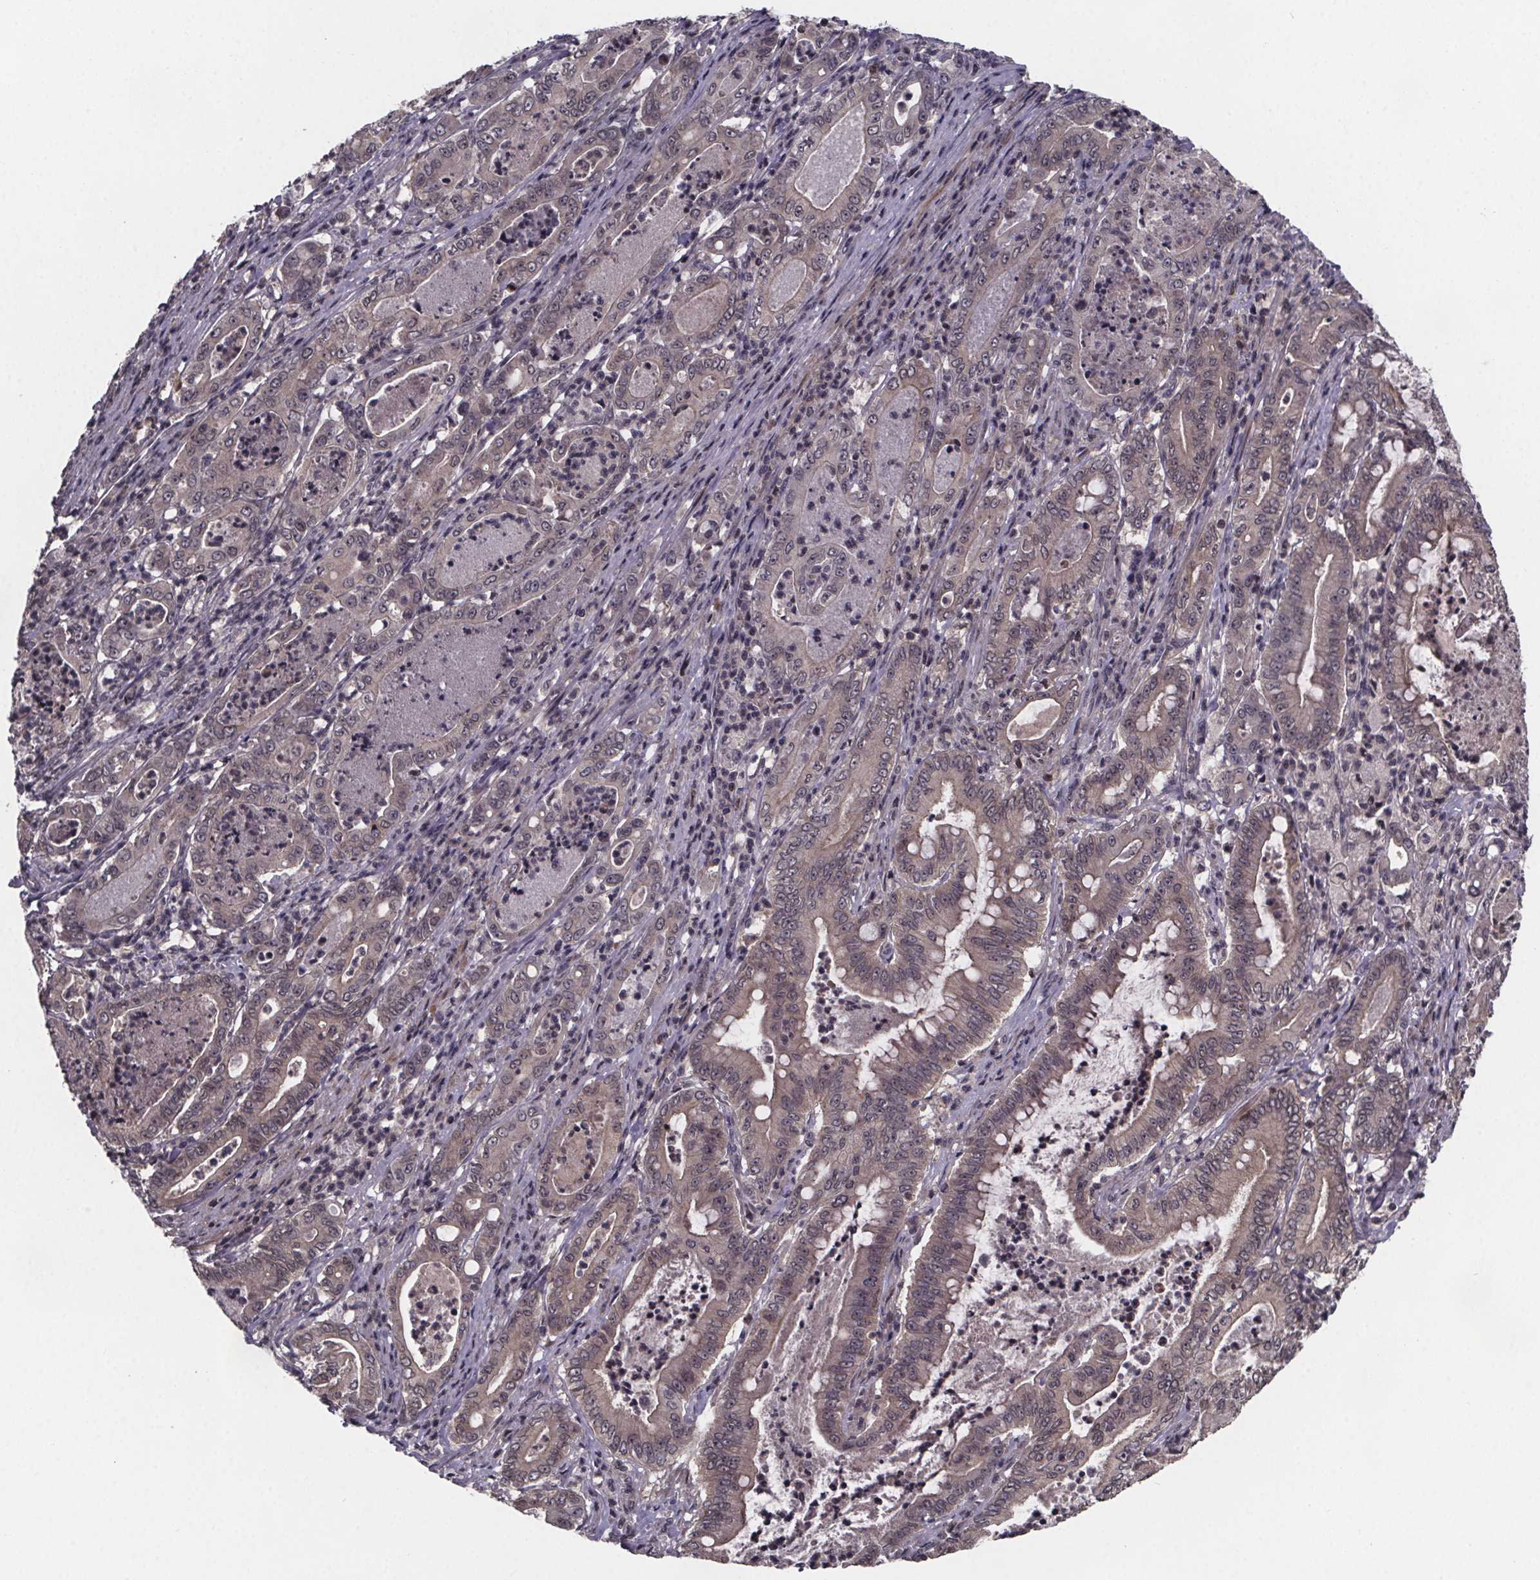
{"staining": {"intensity": "weak", "quantity": "25%-75%", "location": "cytoplasmic/membranous,nuclear"}, "tissue": "pancreatic cancer", "cell_type": "Tumor cells", "image_type": "cancer", "snomed": [{"axis": "morphology", "description": "Adenocarcinoma, NOS"}, {"axis": "topography", "description": "Pancreas"}], "caption": "This photomicrograph exhibits IHC staining of human adenocarcinoma (pancreatic), with low weak cytoplasmic/membranous and nuclear positivity in approximately 25%-75% of tumor cells.", "gene": "FN3KRP", "patient": {"sex": "male", "age": 71}}